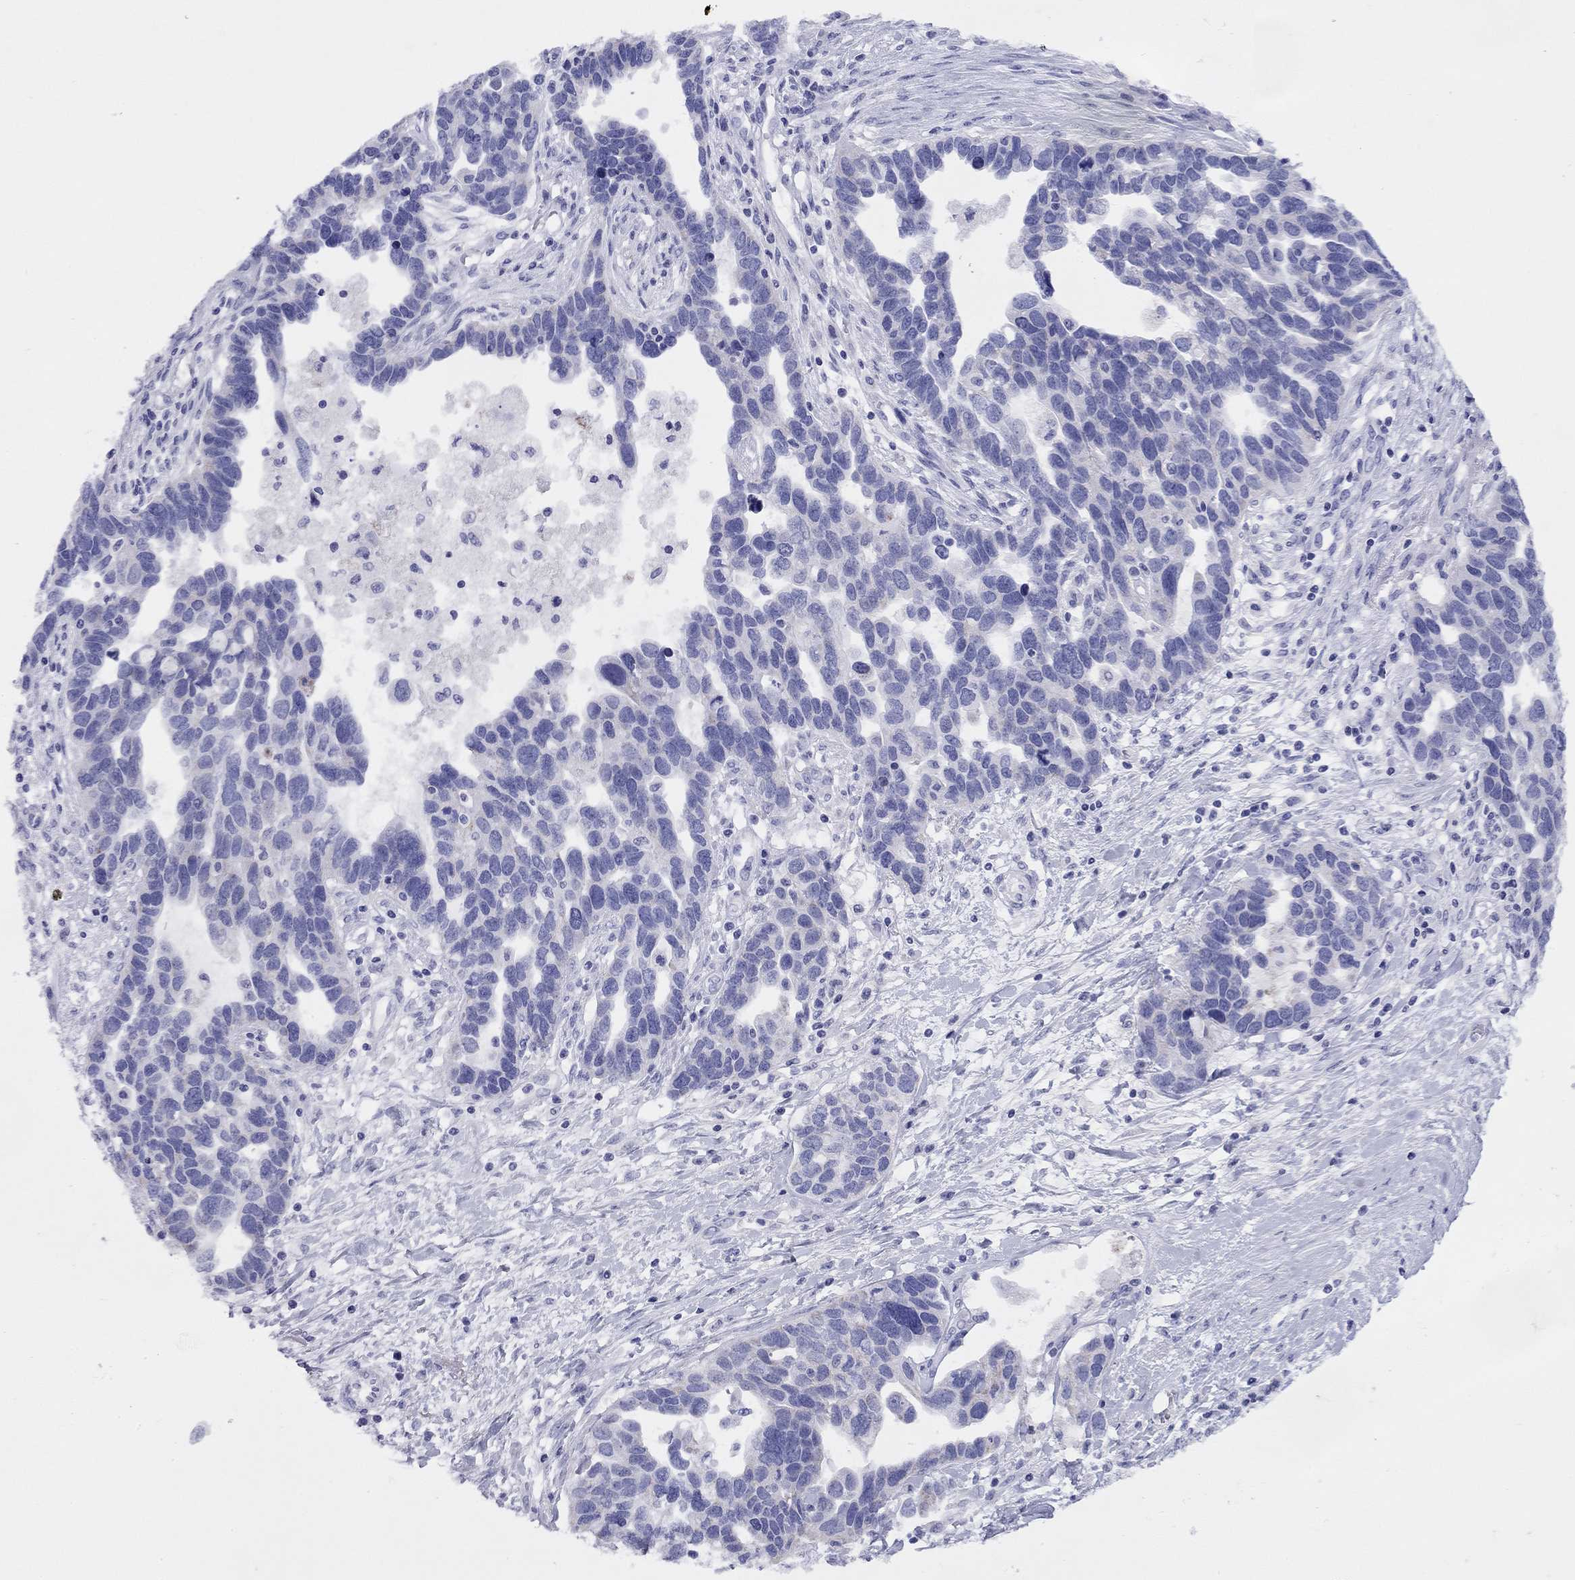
{"staining": {"intensity": "negative", "quantity": "none", "location": "none"}, "tissue": "ovarian cancer", "cell_type": "Tumor cells", "image_type": "cancer", "snomed": [{"axis": "morphology", "description": "Cystadenocarcinoma, serous, NOS"}, {"axis": "topography", "description": "Ovary"}], "caption": "High power microscopy photomicrograph of an IHC image of ovarian cancer, revealing no significant staining in tumor cells. (Brightfield microscopy of DAB (3,3'-diaminobenzidine) immunohistochemistry (IHC) at high magnification).", "gene": "DPY19L2", "patient": {"sex": "female", "age": 54}}